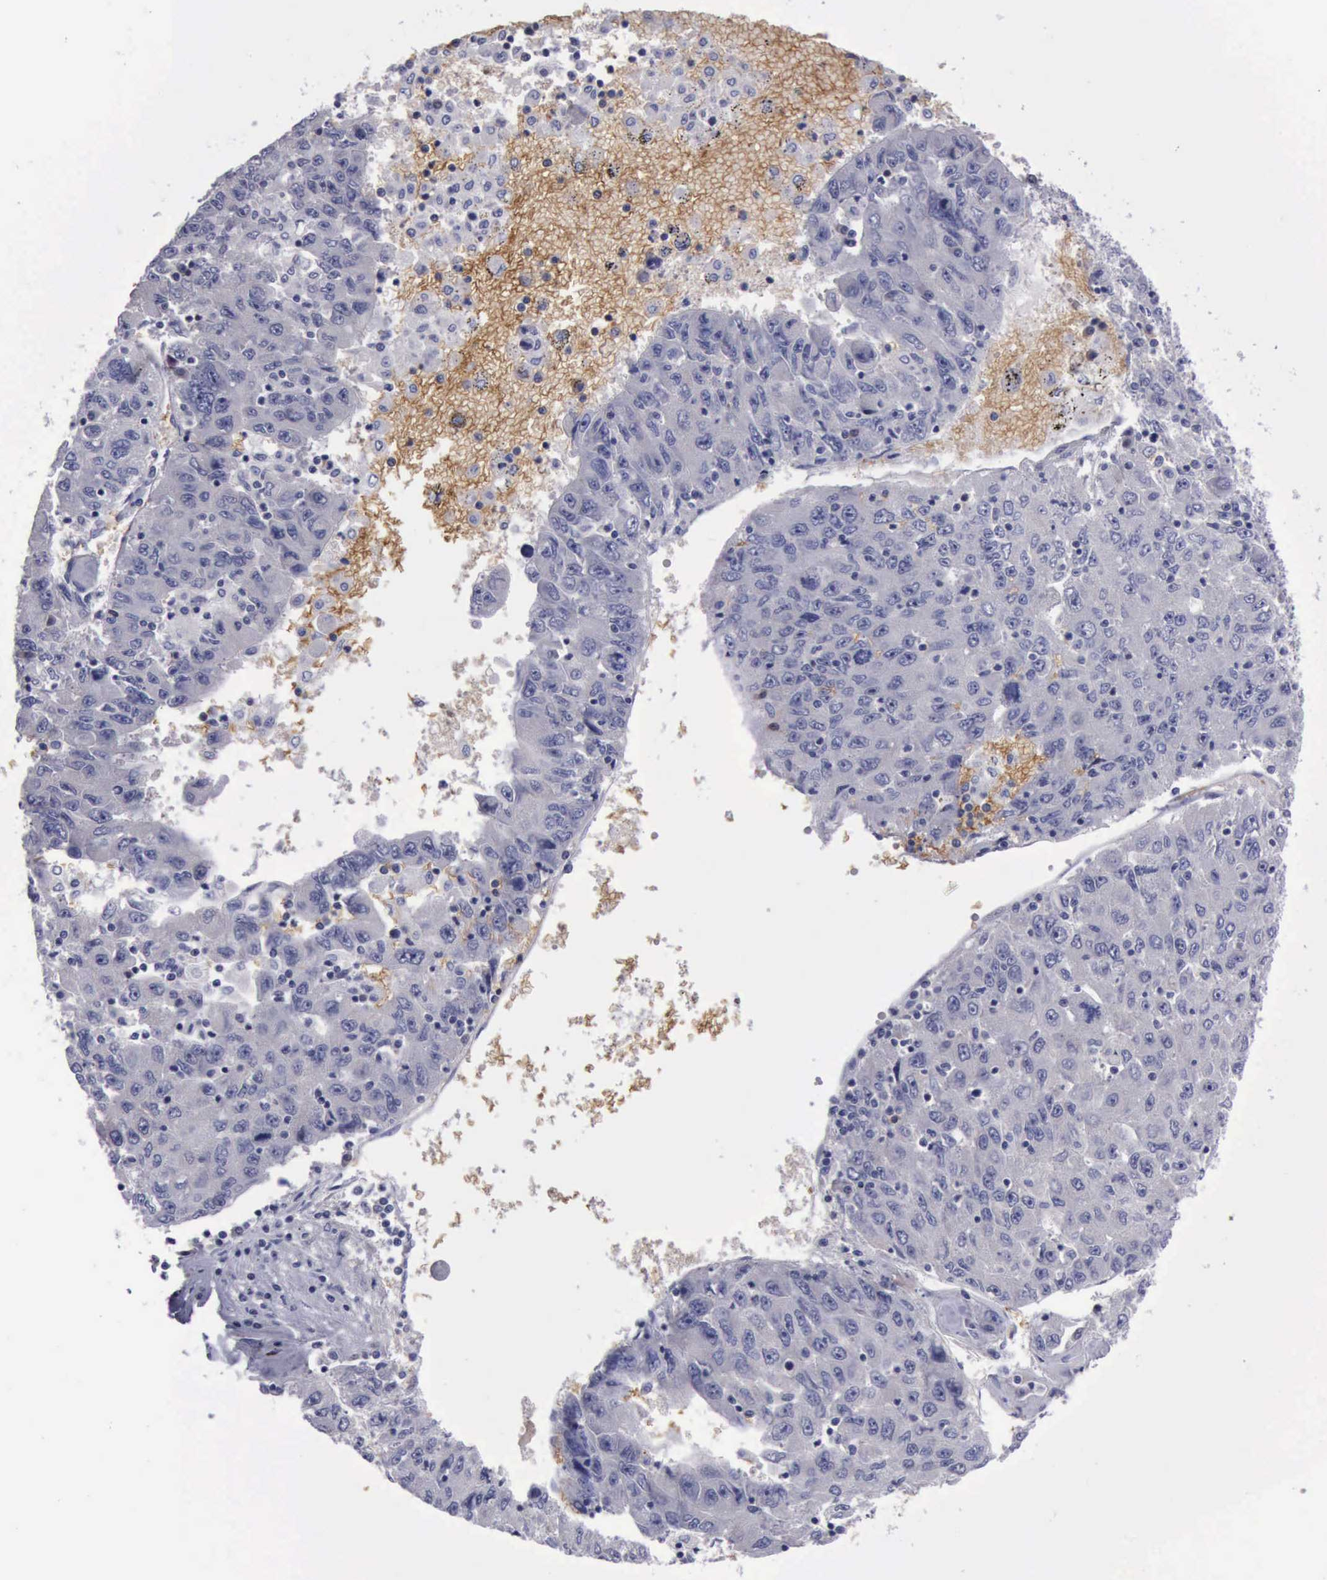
{"staining": {"intensity": "negative", "quantity": "none", "location": "none"}, "tissue": "liver cancer", "cell_type": "Tumor cells", "image_type": "cancer", "snomed": [{"axis": "morphology", "description": "Carcinoma, Hepatocellular, NOS"}, {"axis": "topography", "description": "Liver"}], "caption": "This is a histopathology image of immunohistochemistry (IHC) staining of liver cancer (hepatocellular carcinoma), which shows no positivity in tumor cells. The staining is performed using DAB brown chromogen with nuclei counter-stained in using hematoxylin.", "gene": "CEP128", "patient": {"sex": "male", "age": 49}}